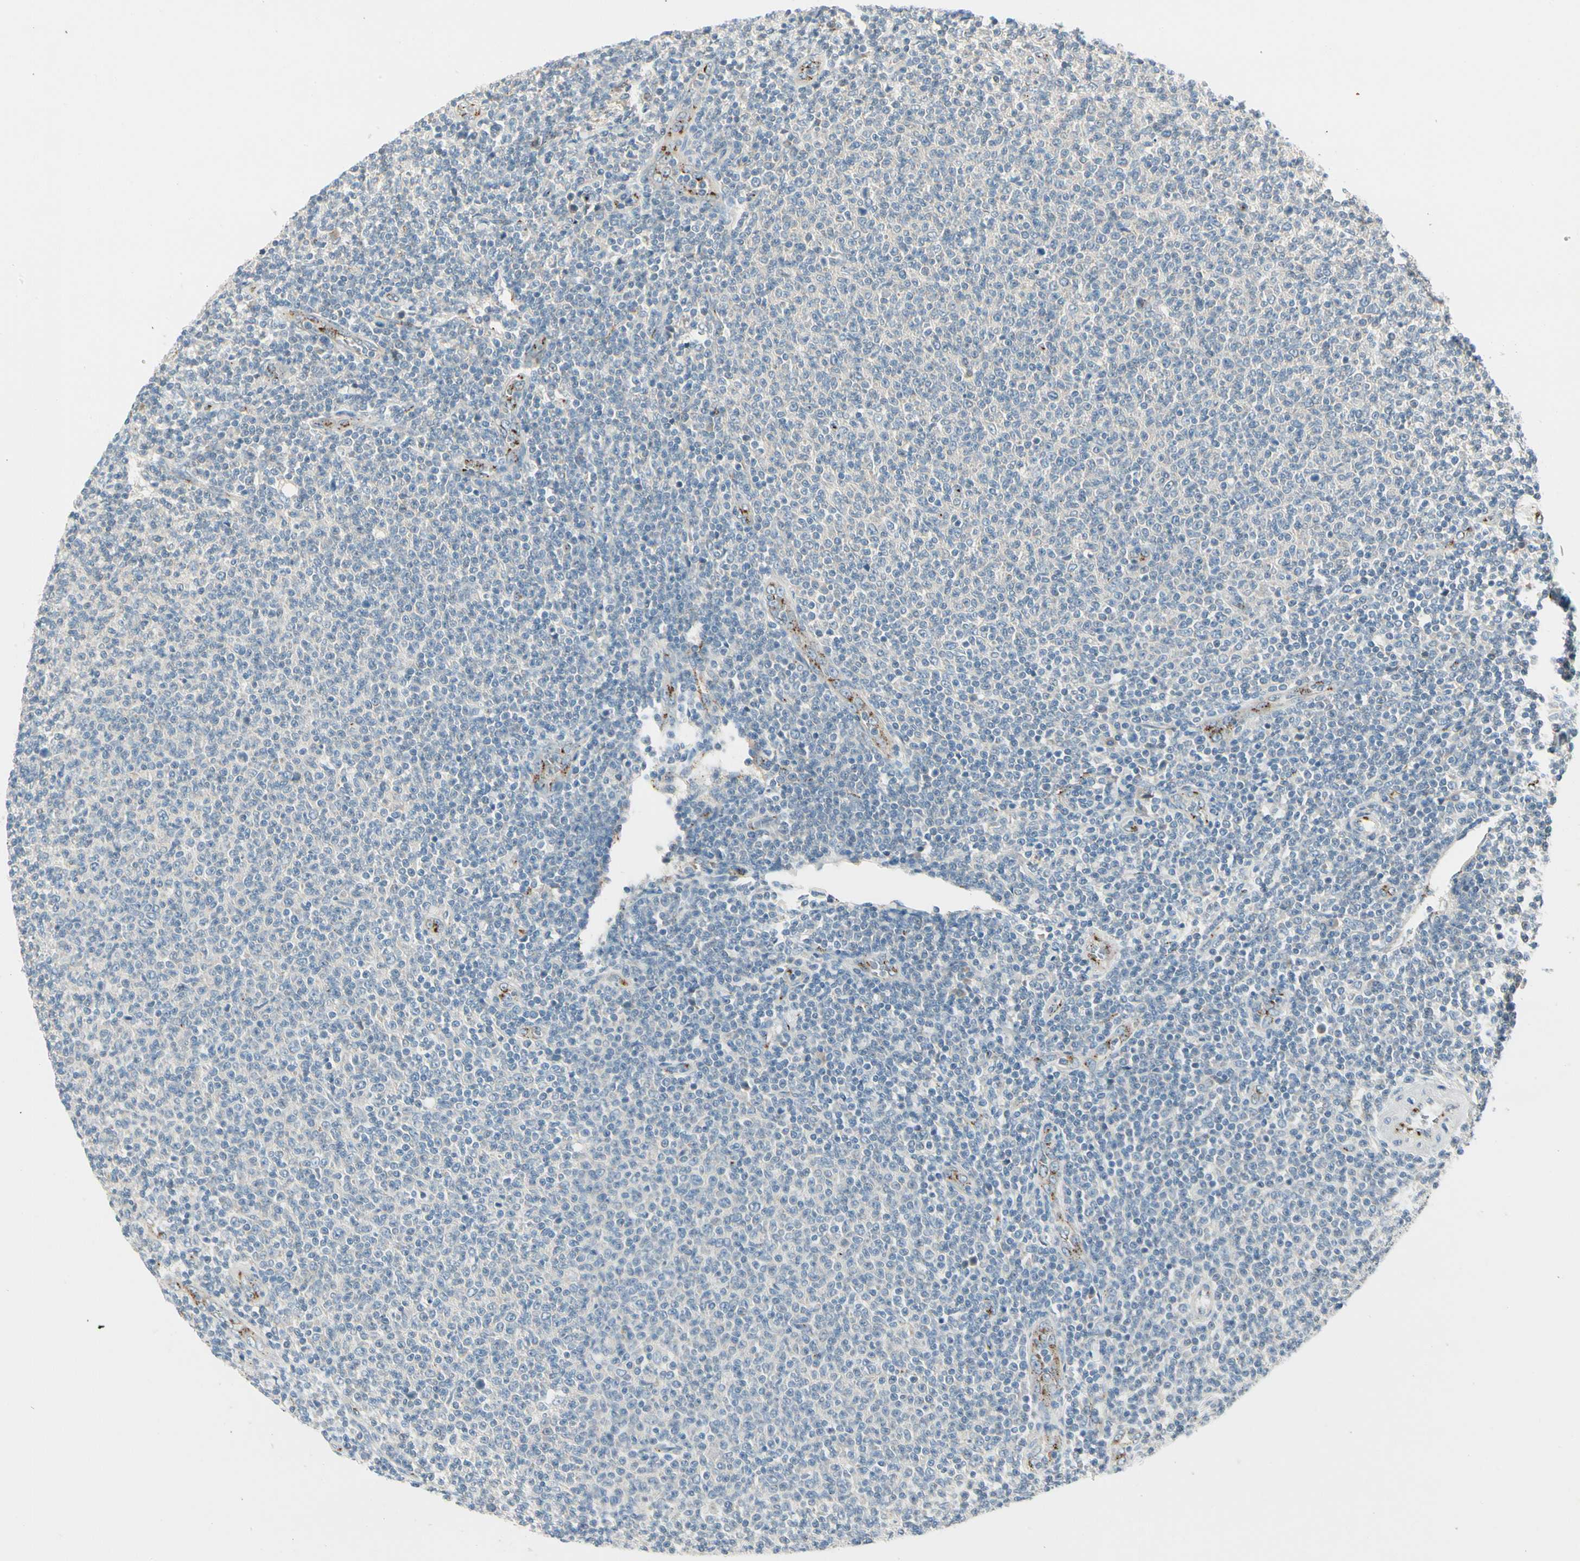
{"staining": {"intensity": "weak", "quantity": "<25%", "location": "cytoplasmic/membranous"}, "tissue": "lymphoma", "cell_type": "Tumor cells", "image_type": "cancer", "snomed": [{"axis": "morphology", "description": "Malignant lymphoma, non-Hodgkin's type, Low grade"}, {"axis": "topography", "description": "Lymph node"}], "caption": "Immunohistochemical staining of lymphoma reveals no significant positivity in tumor cells.", "gene": "MANSC1", "patient": {"sex": "male", "age": 66}}